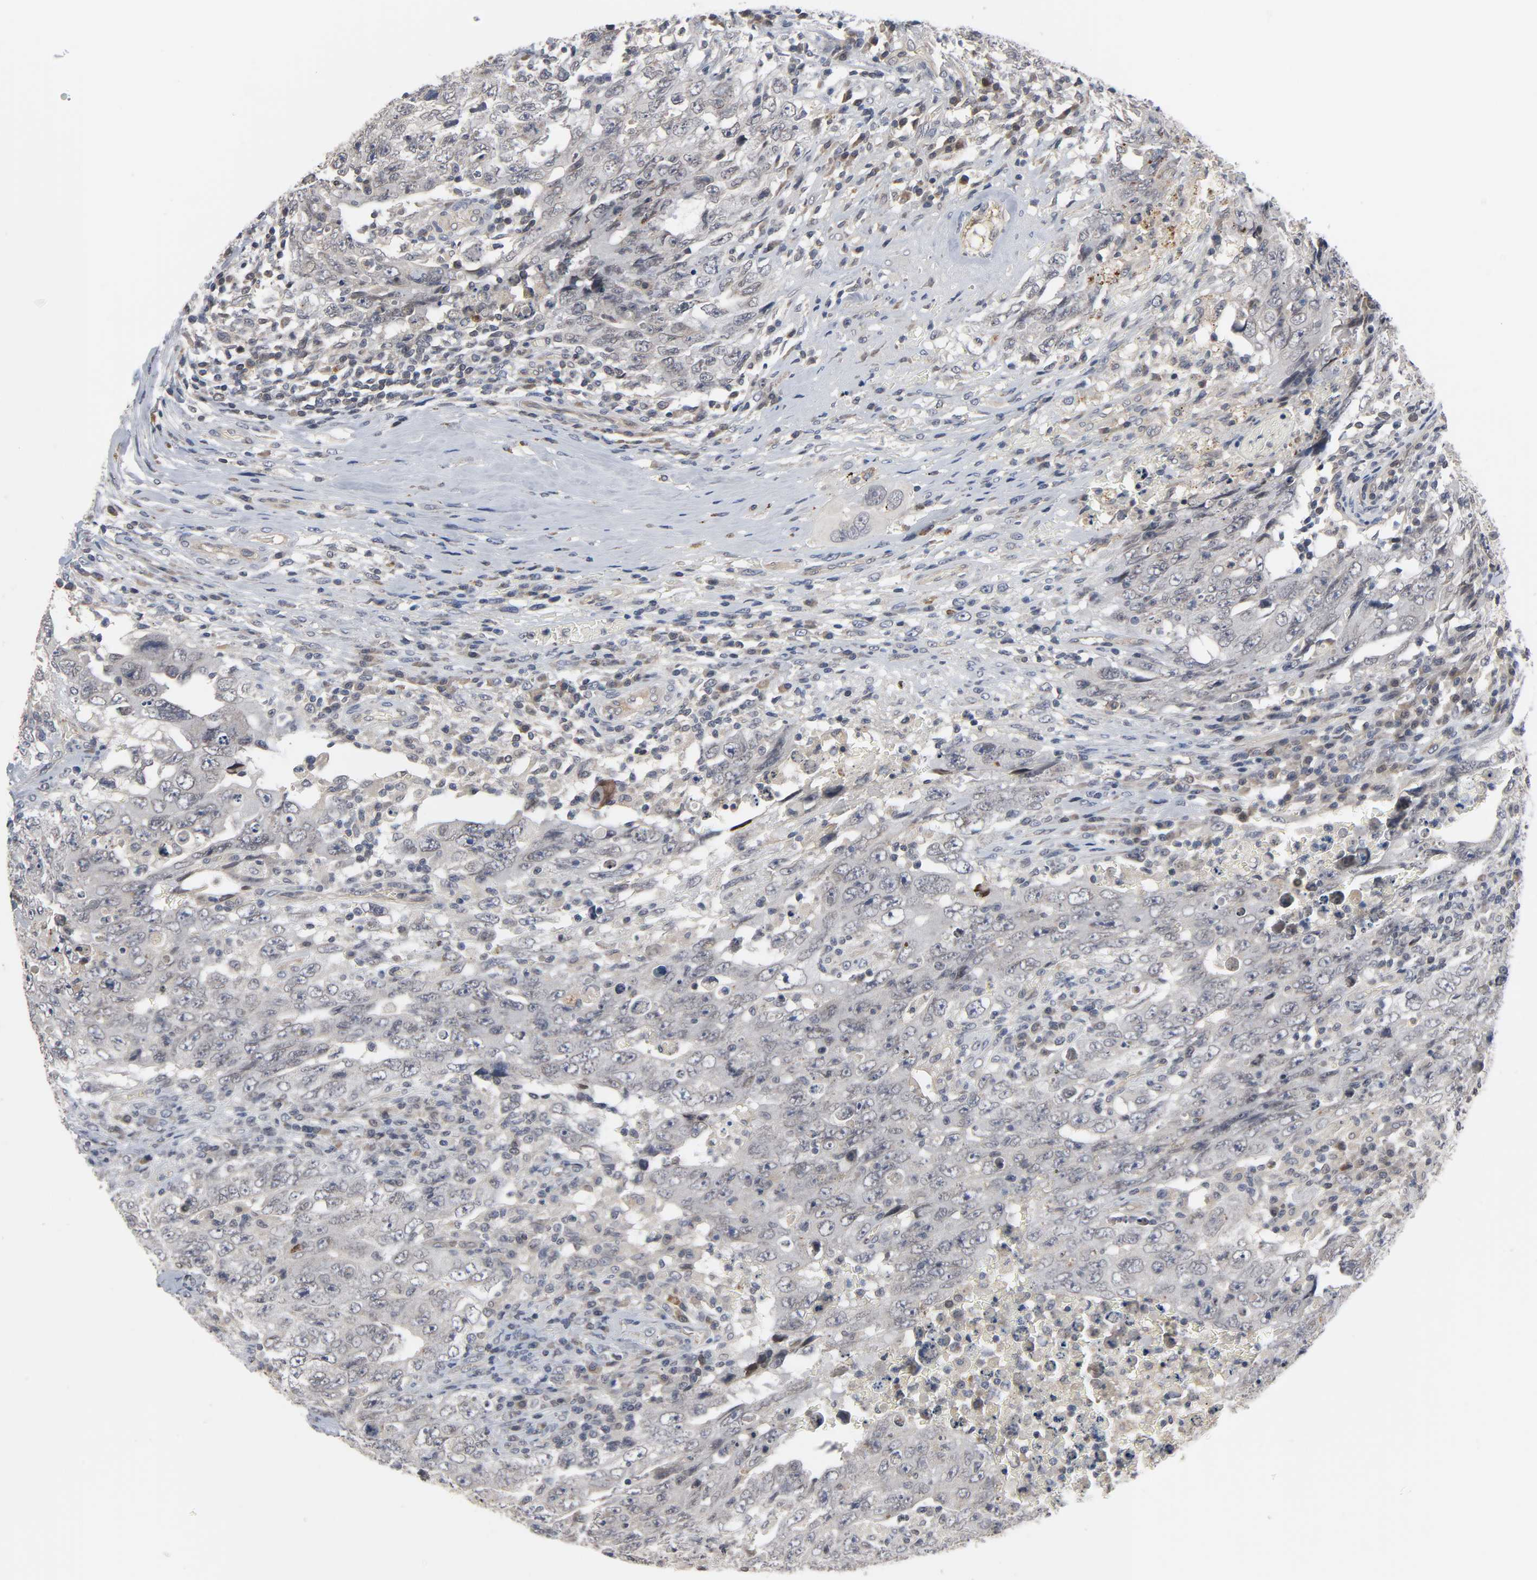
{"staining": {"intensity": "negative", "quantity": "none", "location": "none"}, "tissue": "testis cancer", "cell_type": "Tumor cells", "image_type": "cancer", "snomed": [{"axis": "morphology", "description": "Carcinoma, Embryonal, NOS"}, {"axis": "topography", "description": "Testis"}], "caption": "Tumor cells are negative for brown protein staining in testis embryonal carcinoma.", "gene": "CCDC175", "patient": {"sex": "male", "age": 26}}